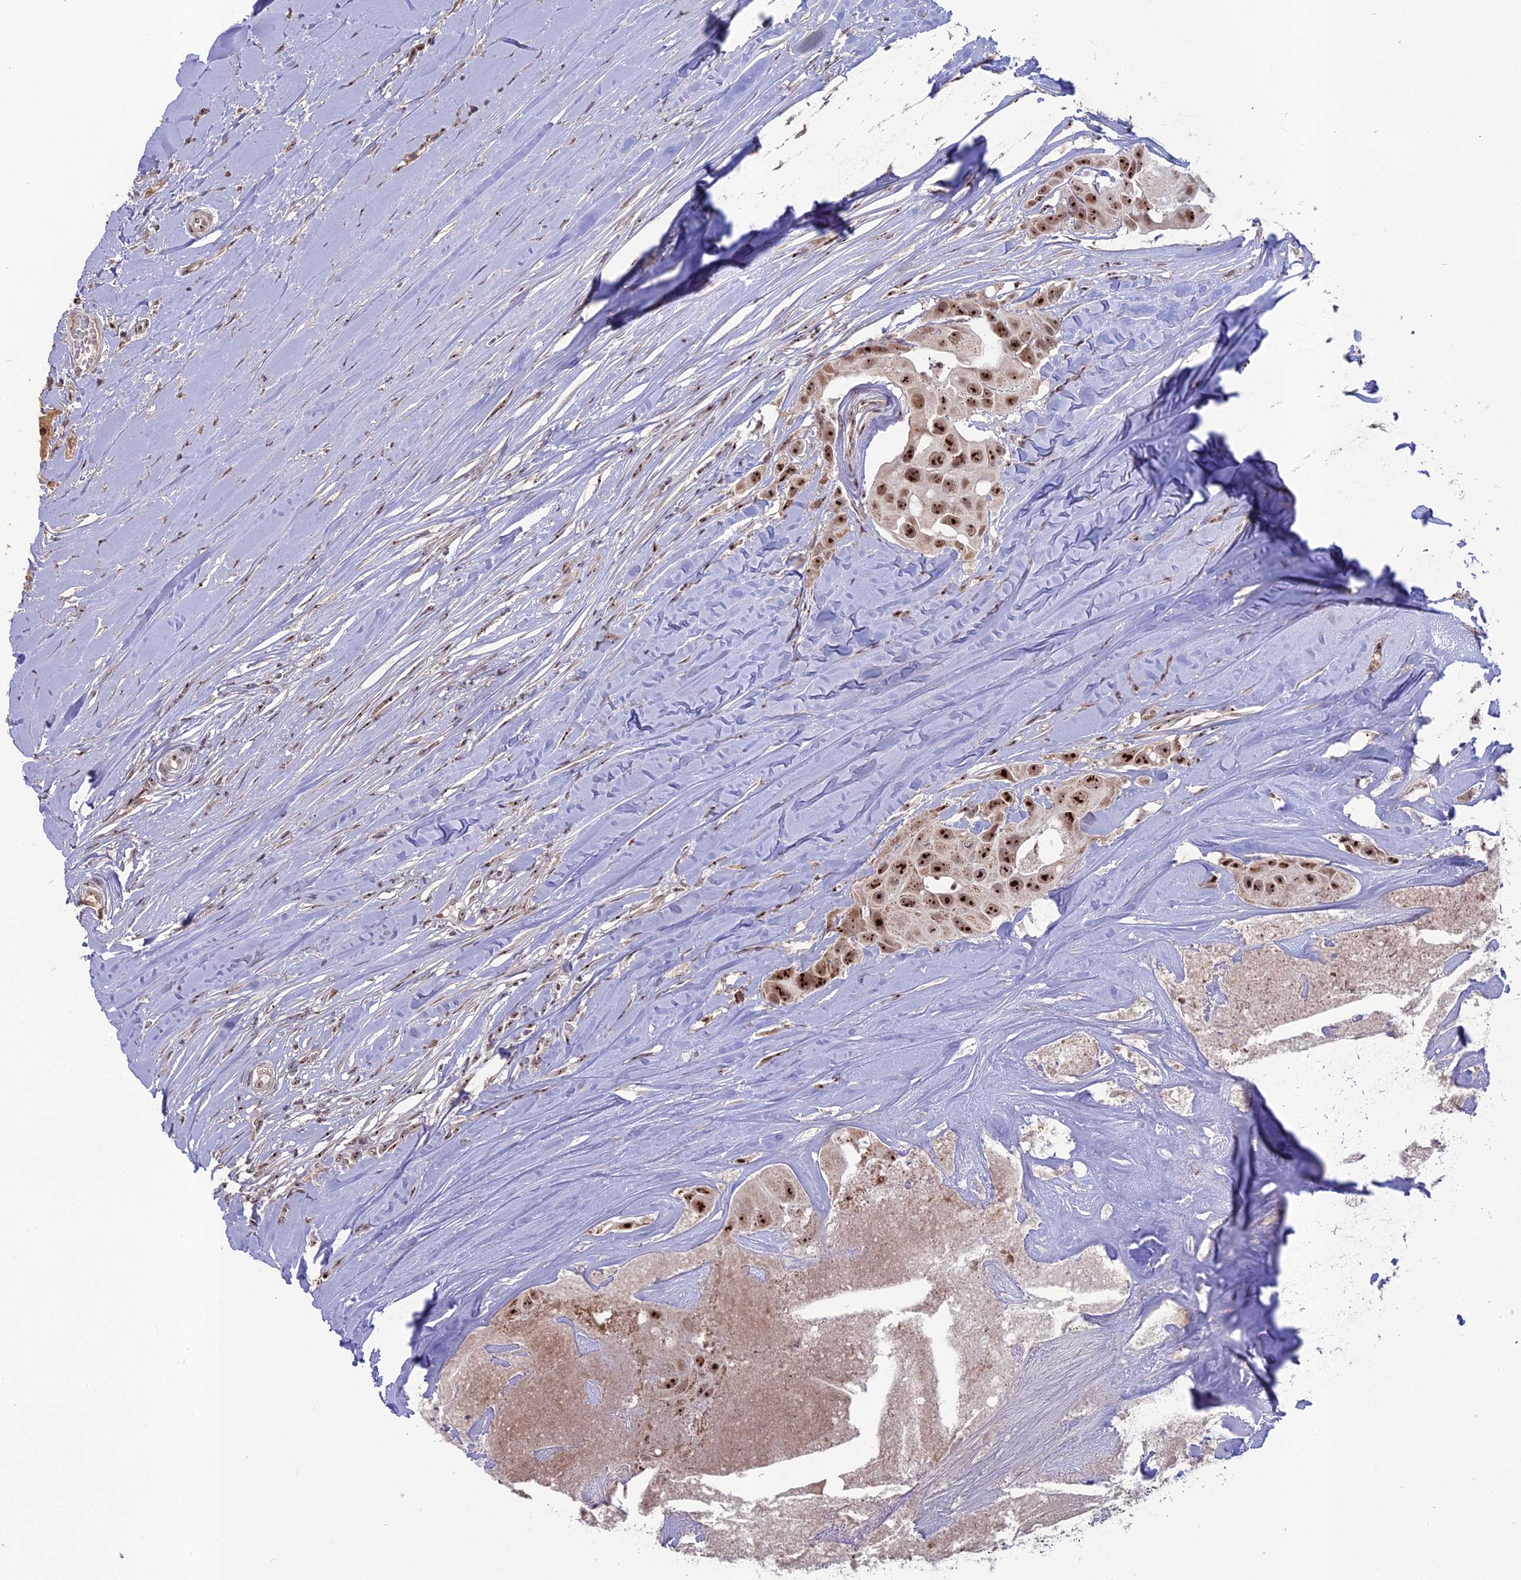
{"staining": {"intensity": "strong", "quantity": ">75%", "location": "nuclear"}, "tissue": "head and neck cancer", "cell_type": "Tumor cells", "image_type": "cancer", "snomed": [{"axis": "morphology", "description": "Adenocarcinoma, NOS"}, {"axis": "morphology", "description": "Adenocarcinoma, metastatic, NOS"}, {"axis": "topography", "description": "Head-Neck"}], "caption": "The immunohistochemical stain shows strong nuclear positivity in tumor cells of head and neck cancer (metastatic adenocarcinoma) tissue. (Brightfield microscopy of DAB IHC at high magnification).", "gene": "FAM131A", "patient": {"sex": "male", "age": 75}}